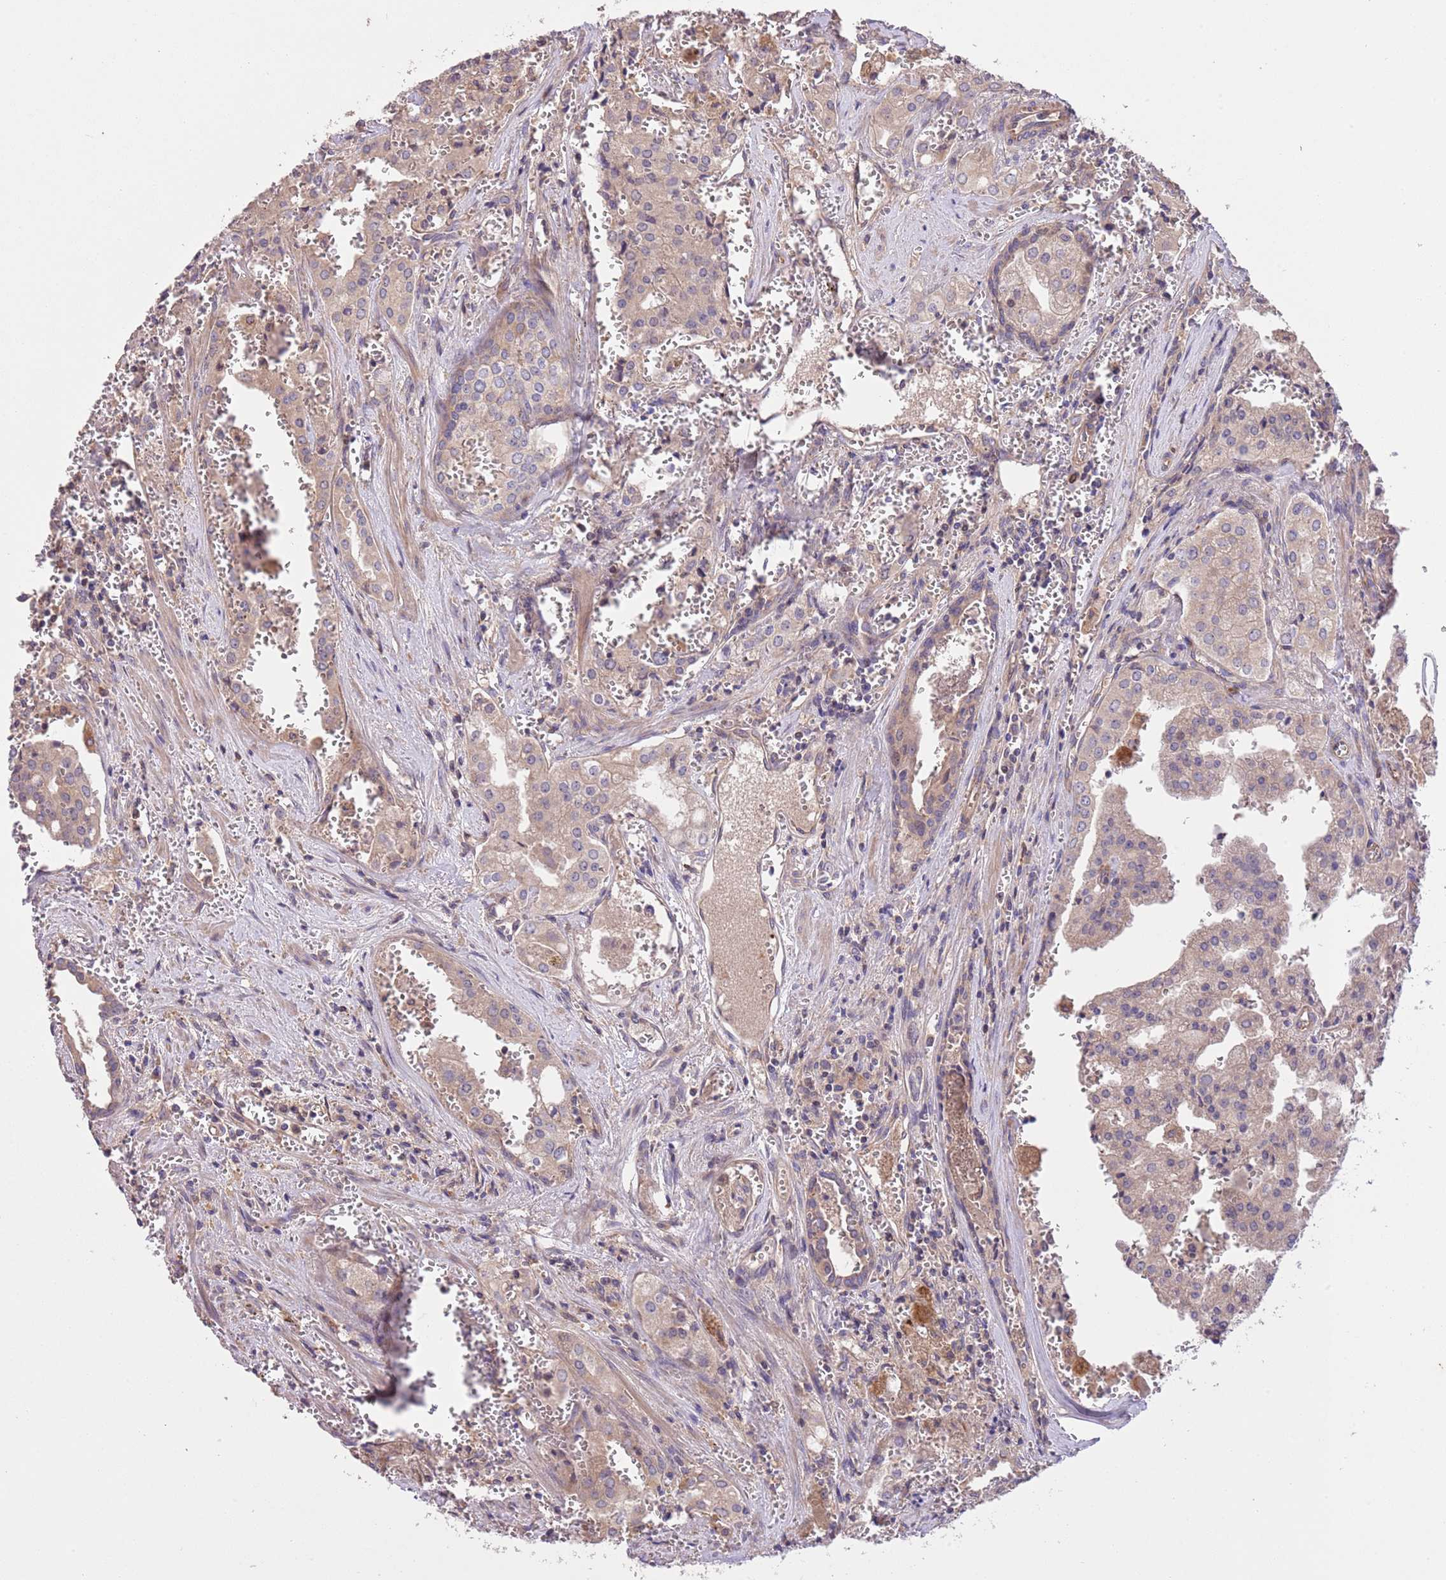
{"staining": {"intensity": "weak", "quantity": "25%-75%", "location": "cytoplasmic/membranous"}, "tissue": "prostate cancer", "cell_type": "Tumor cells", "image_type": "cancer", "snomed": [{"axis": "morphology", "description": "Adenocarcinoma, High grade"}, {"axis": "topography", "description": "Prostate"}], "caption": "Immunohistochemical staining of prostate cancer (high-grade adenocarcinoma) shows weak cytoplasmic/membranous protein positivity in about 25%-75% of tumor cells.", "gene": "FAM89B", "patient": {"sex": "male", "age": 68}}